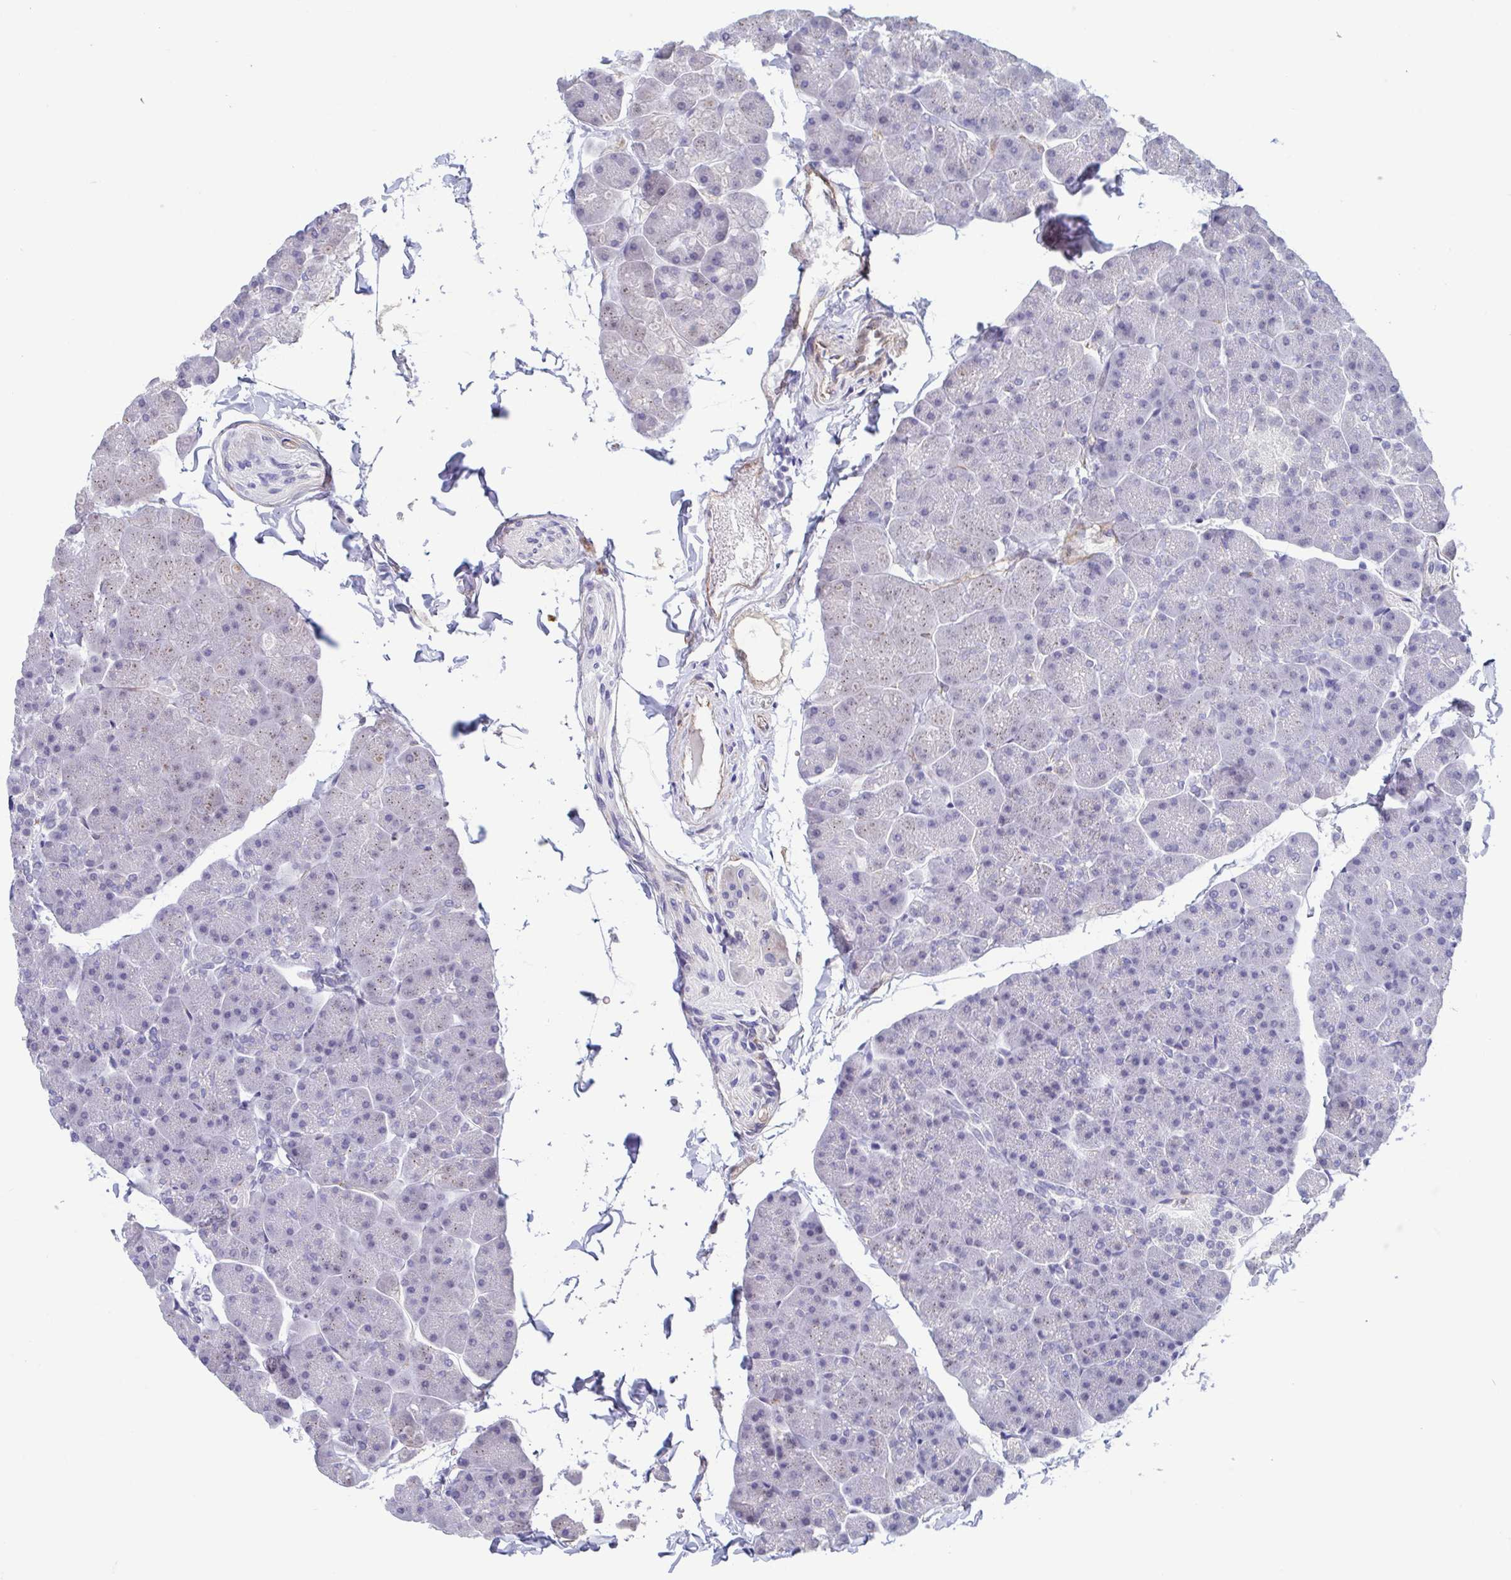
{"staining": {"intensity": "negative", "quantity": "none", "location": "none"}, "tissue": "pancreas", "cell_type": "Exocrine glandular cells", "image_type": "normal", "snomed": [{"axis": "morphology", "description": "Normal tissue, NOS"}, {"axis": "topography", "description": "Pancreas"}], "caption": "High power microscopy histopathology image of an immunohistochemistry histopathology image of unremarkable pancreas, revealing no significant positivity in exocrine glandular cells.", "gene": "PERM1", "patient": {"sex": "male", "age": 35}}